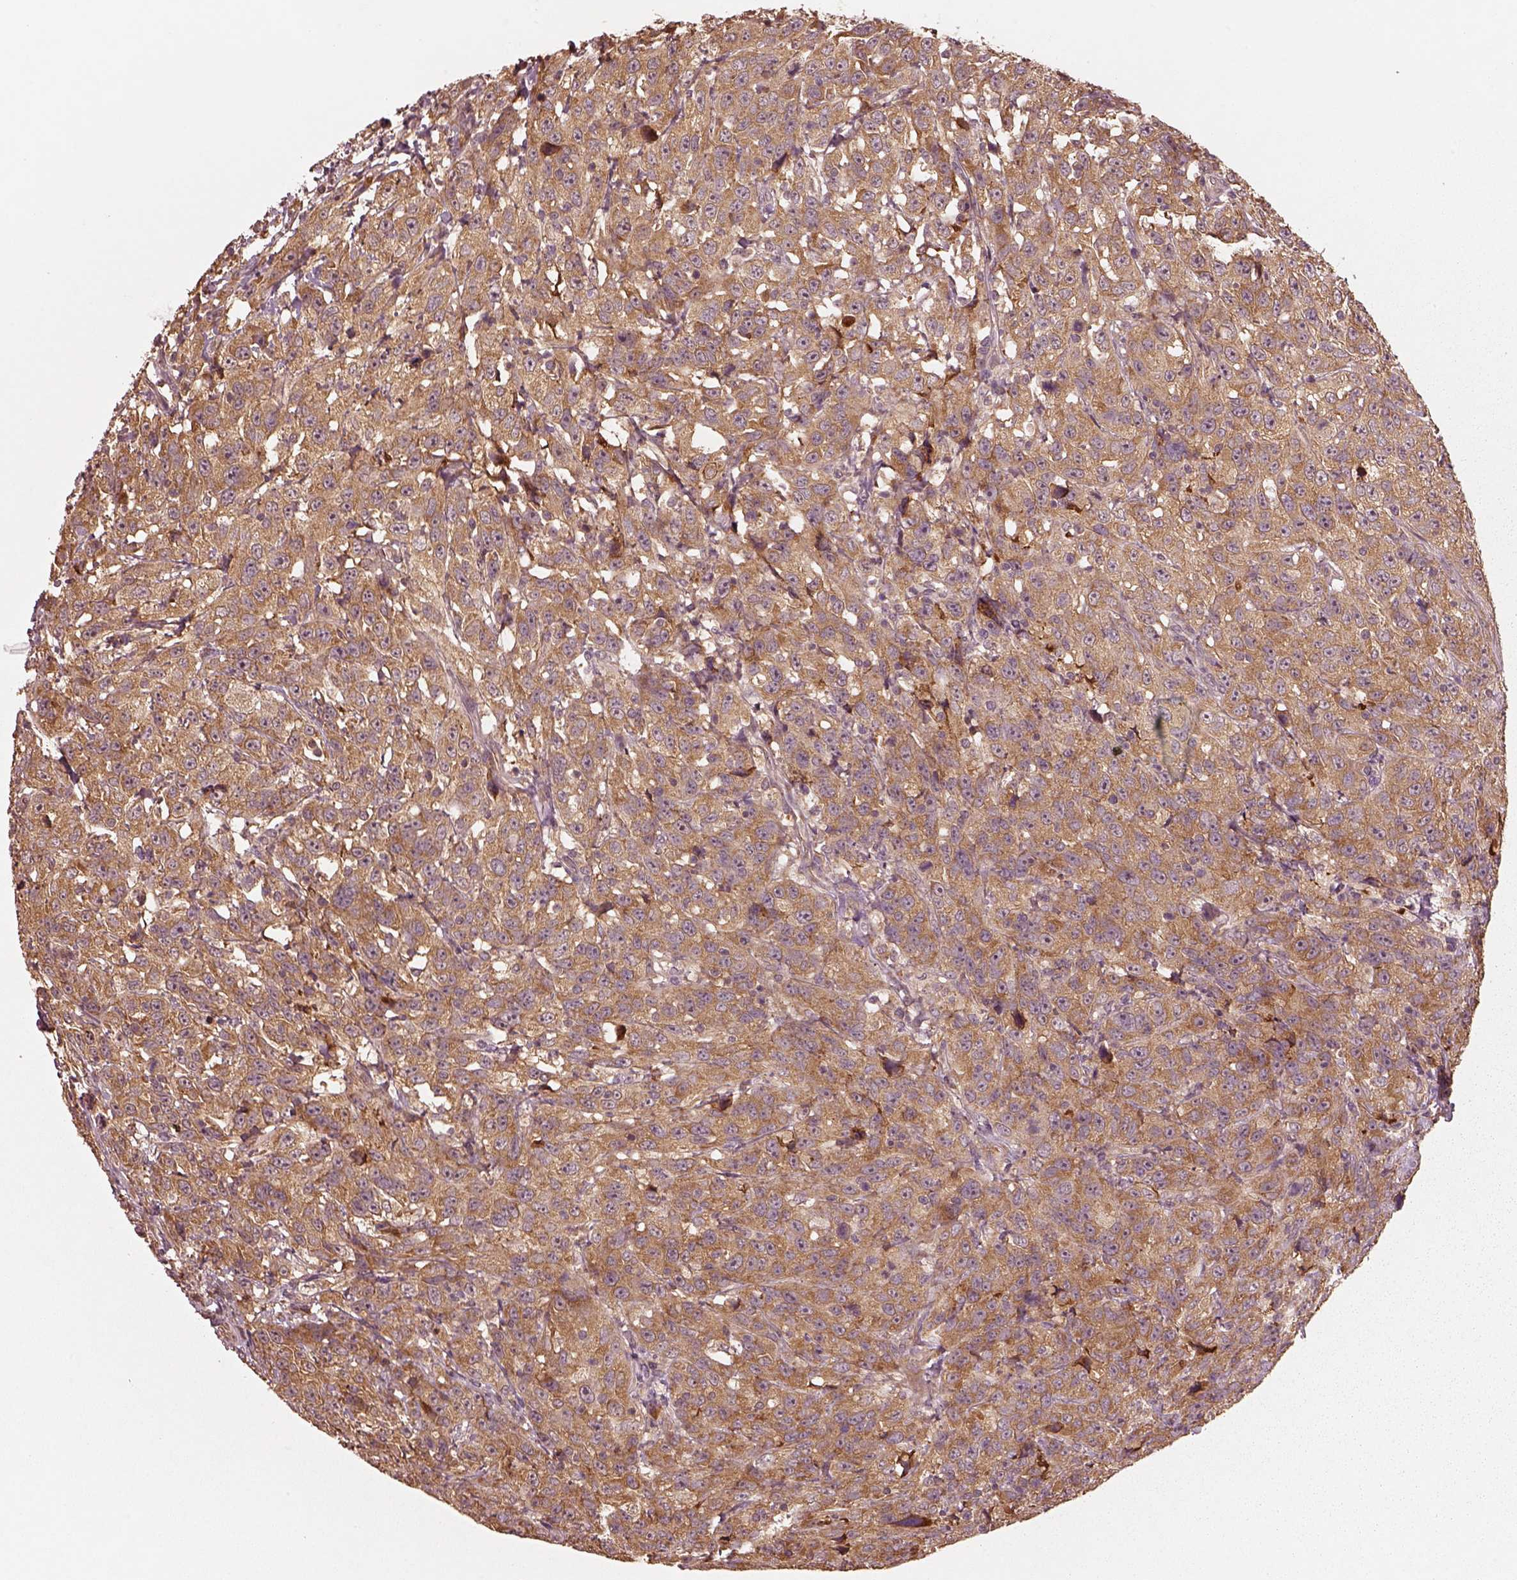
{"staining": {"intensity": "moderate", "quantity": ">75%", "location": "cytoplasmic/membranous"}, "tissue": "urothelial cancer", "cell_type": "Tumor cells", "image_type": "cancer", "snomed": [{"axis": "morphology", "description": "Urothelial carcinoma, NOS"}, {"axis": "morphology", "description": "Urothelial carcinoma, High grade"}, {"axis": "topography", "description": "Urinary bladder"}], "caption": "A high-resolution image shows immunohistochemistry (IHC) staining of urothelial cancer, which displays moderate cytoplasmic/membranous staining in about >75% of tumor cells. (DAB (3,3'-diaminobenzidine) IHC, brown staining for protein, blue staining for nuclei).", "gene": "RPS5", "patient": {"sex": "female", "age": 73}}